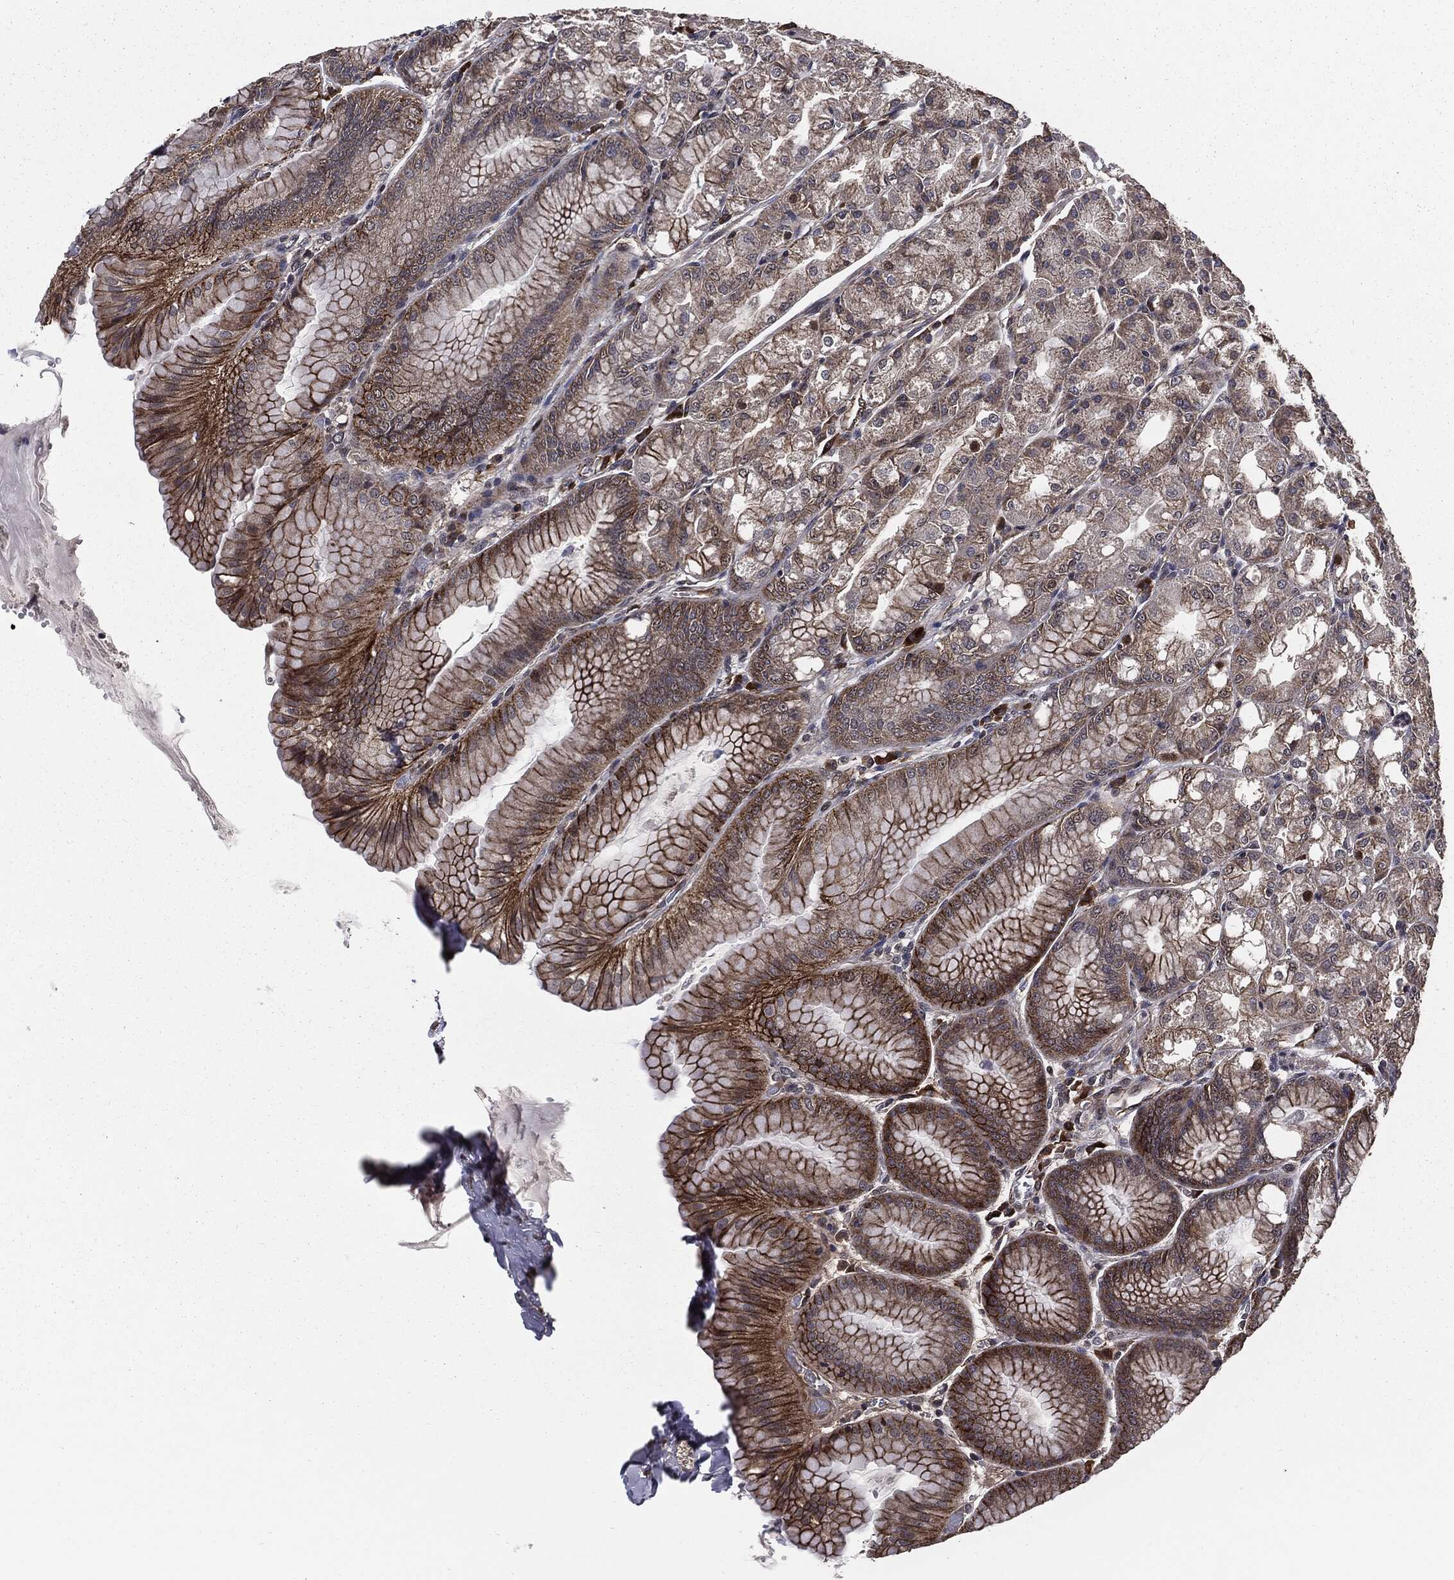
{"staining": {"intensity": "strong", "quantity": "25%-75%", "location": "cytoplasmic/membranous"}, "tissue": "stomach", "cell_type": "Glandular cells", "image_type": "normal", "snomed": [{"axis": "morphology", "description": "Normal tissue, NOS"}, {"axis": "topography", "description": "Stomach"}], "caption": "About 25%-75% of glandular cells in unremarkable human stomach demonstrate strong cytoplasmic/membranous protein expression as visualized by brown immunohistochemical staining.", "gene": "PTPA", "patient": {"sex": "male", "age": 71}}